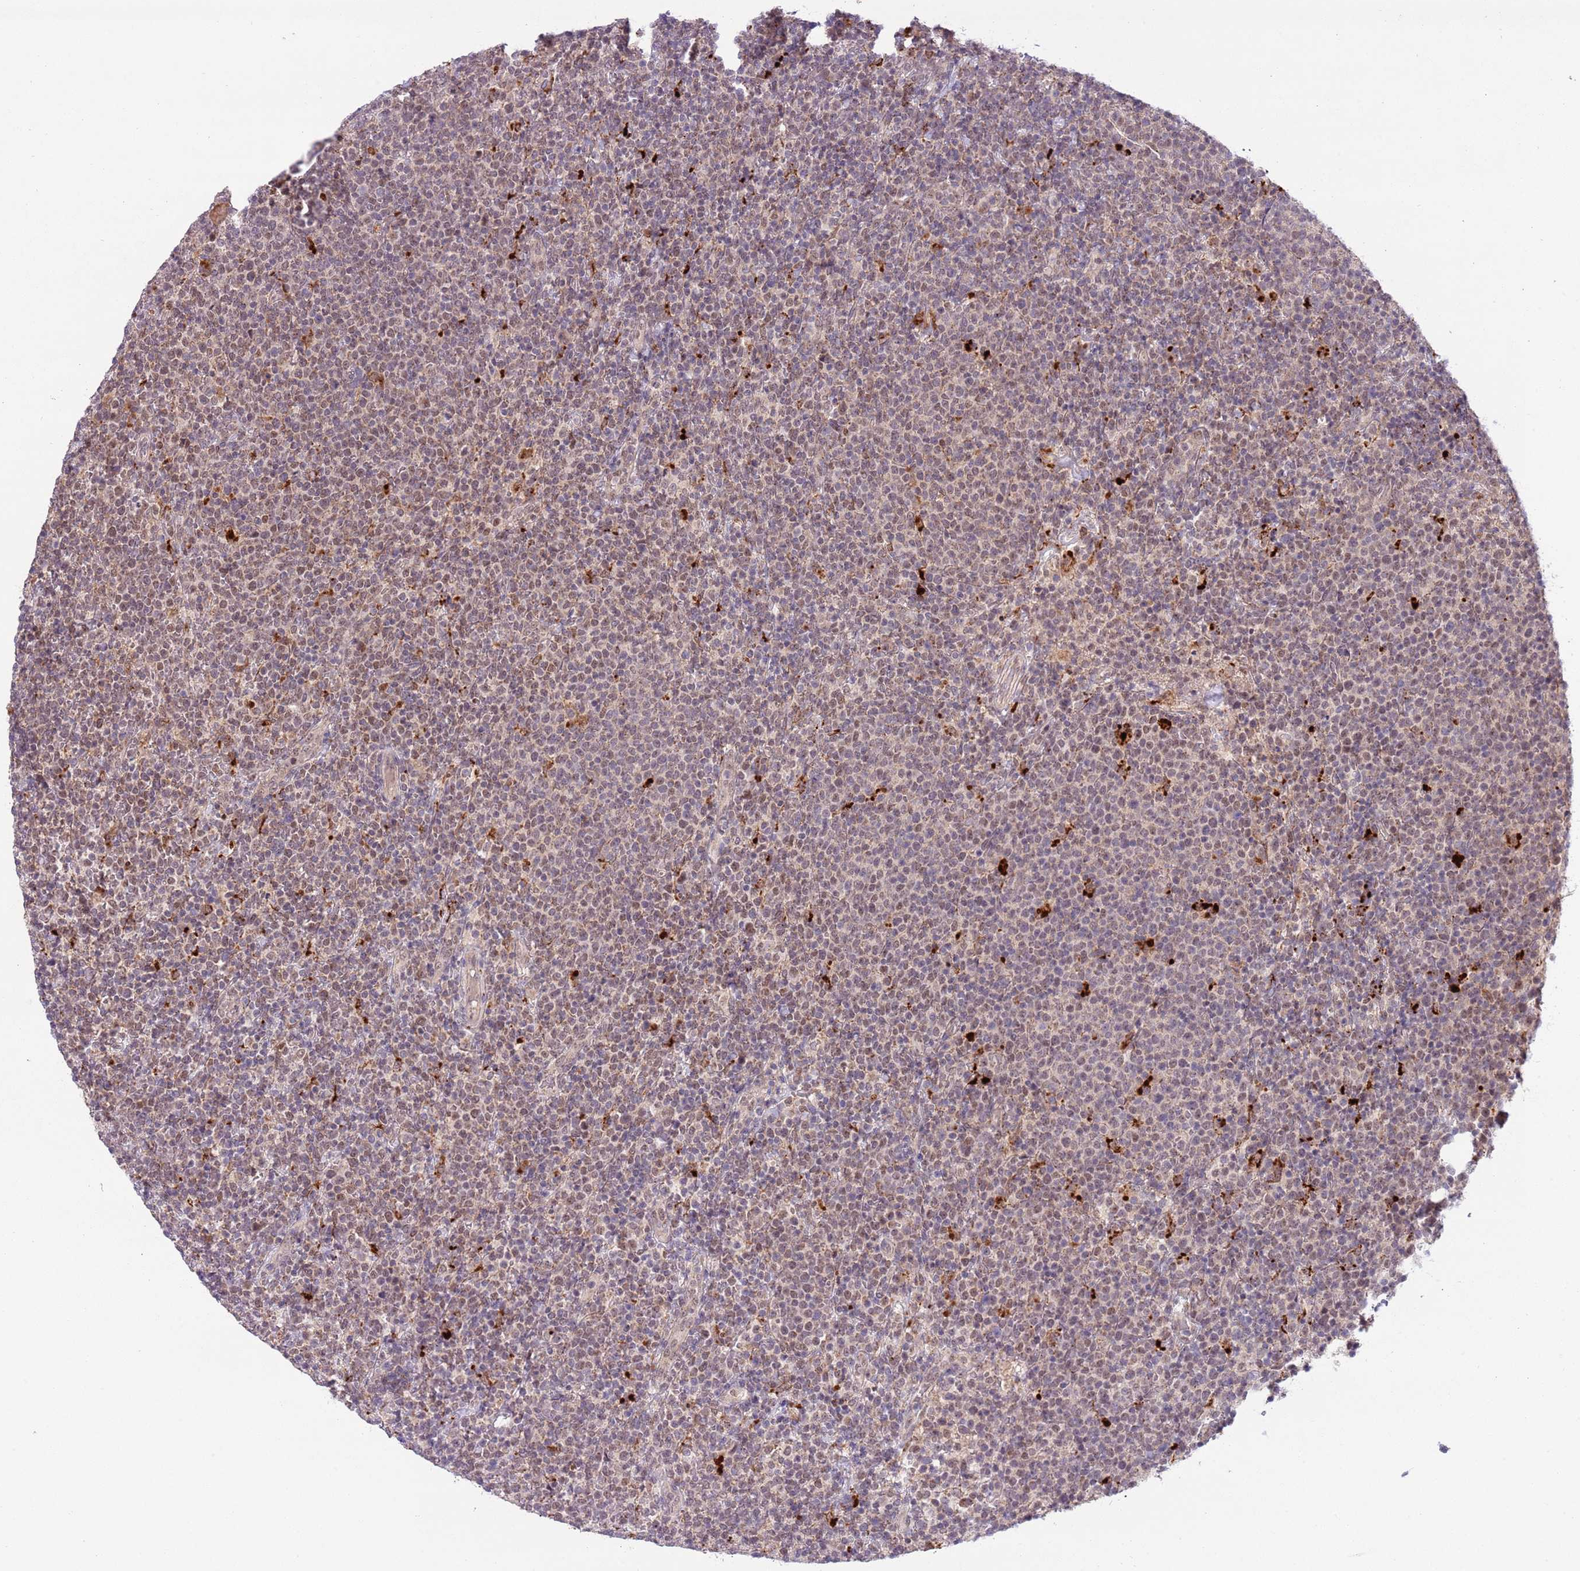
{"staining": {"intensity": "weak", "quantity": "25%-75%", "location": "nuclear"}, "tissue": "lymphoma", "cell_type": "Tumor cells", "image_type": "cancer", "snomed": [{"axis": "morphology", "description": "Malignant lymphoma, non-Hodgkin's type, High grade"}, {"axis": "topography", "description": "Lymph node"}], "caption": "High-power microscopy captured an immunohistochemistry (IHC) image of high-grade malignant lymphoma, non-Hodgkin's type, revealing weak nuclear staining in about 25%-75% of tumor cells.", "gene": "TRIM27", "patient": {"sex": "male", "age": 61}}